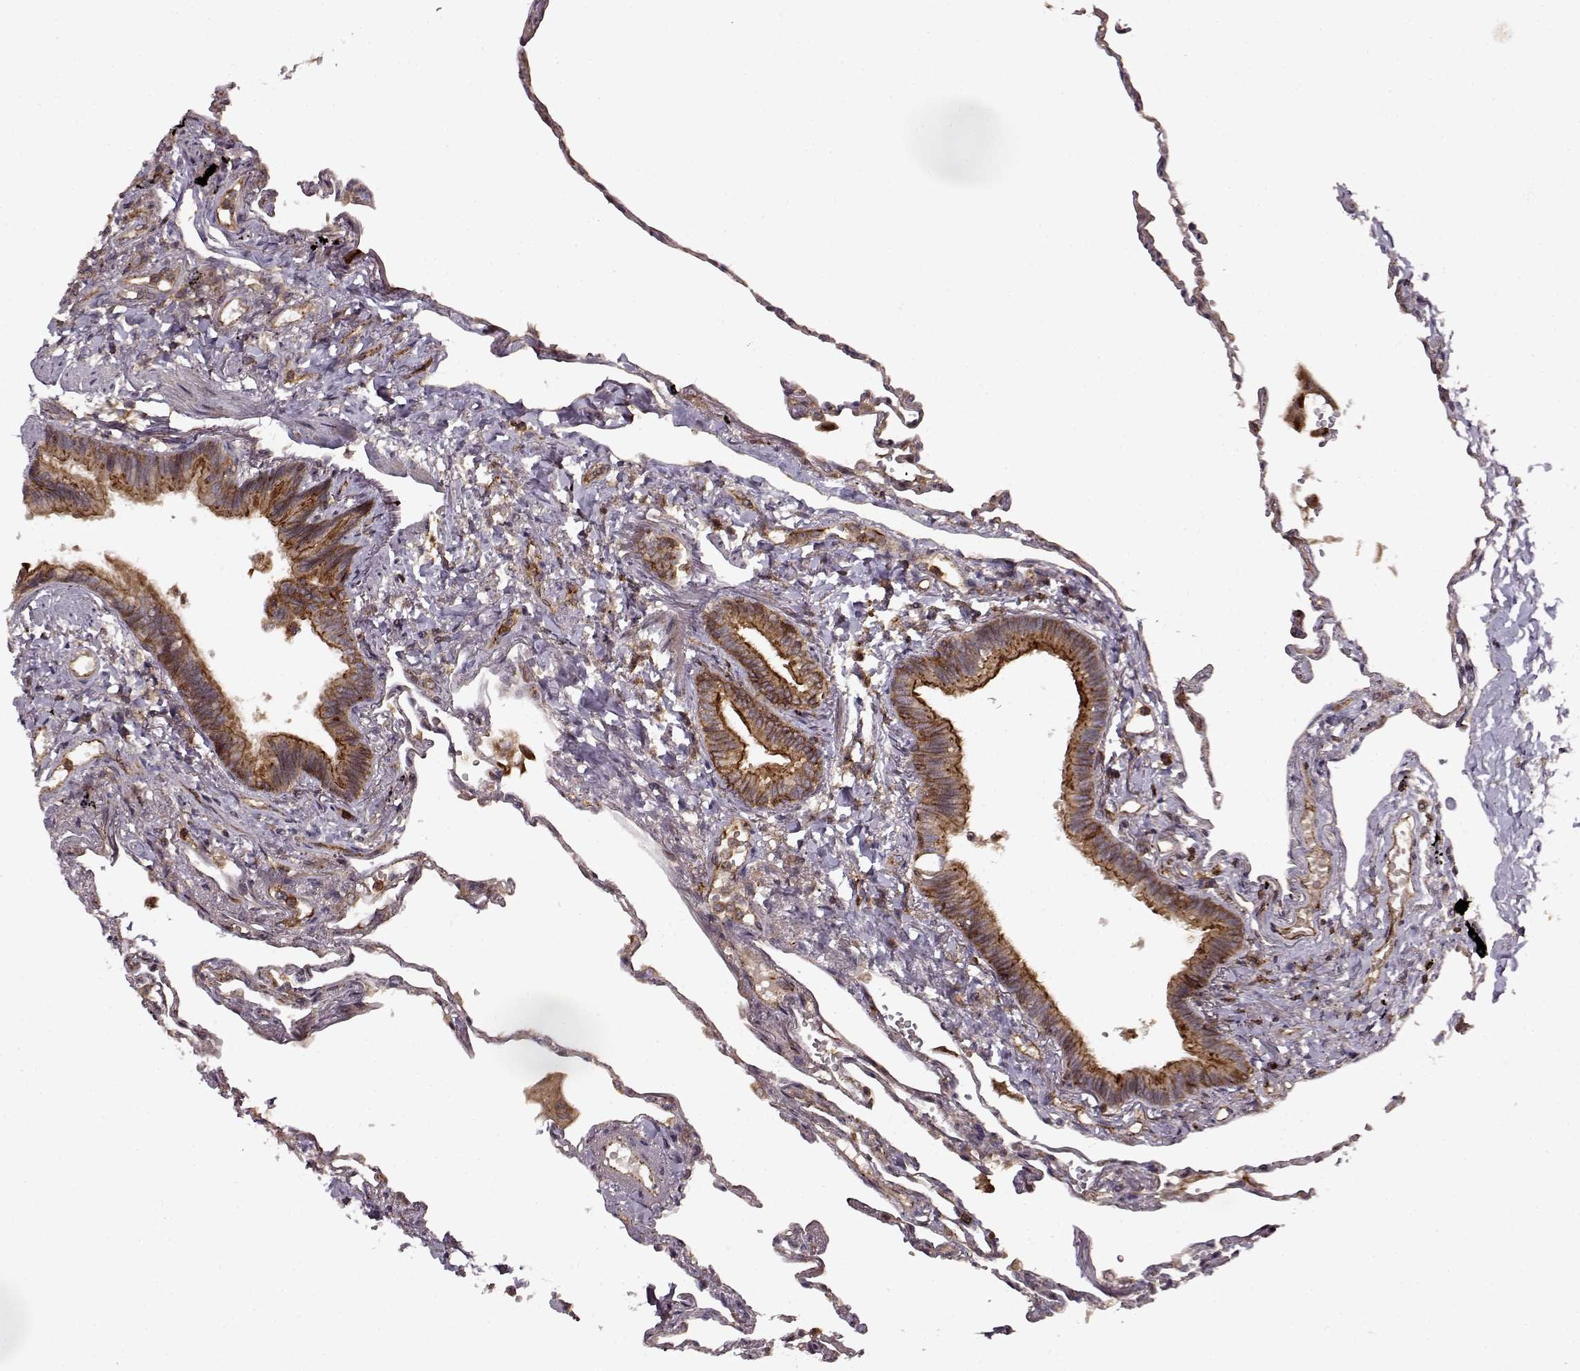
{"staining": {"intensity": "negative", "quantity": "none", "location": "none"}, "tissue": "lung", "cell_type": "Alveolar cells", "image_type": "normal", "snomed": [{"axis": "morphology", "description": "Normal tissue, NOS"}, {"axis": "topography", "description": "Lung"}], "caption": "A micrograph of lung stained for a protein reveals no brown staining in alveolar cells.", "gene": "IFRD2", "patient": {"sex": "male", "age": 78}}